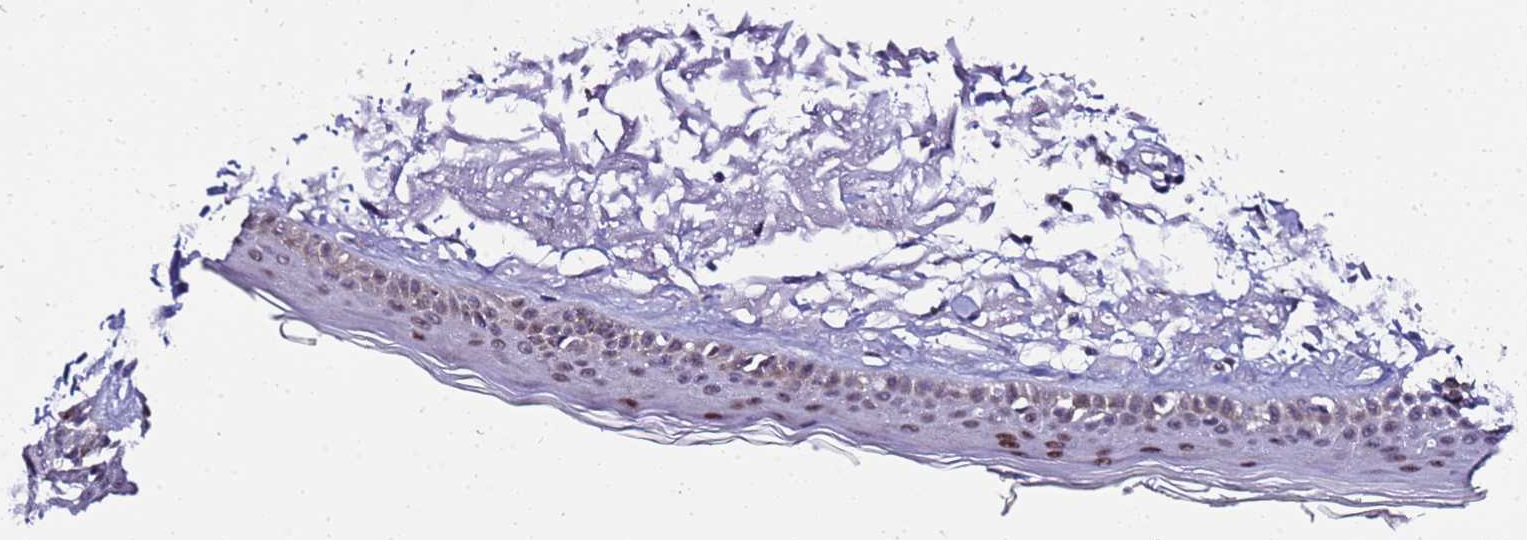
{"staining": {"intensity": "negative", "quantity": "none", "location": "none"}, "tissue": "skin", "cell_type": "Fibroblasts", "image_type": "normal", "snomed": [{"axis": "morphology", "description": "Normal tissue, NOS"}, {"axis": "topography", "description": "Skin"}, {"axis": "topography", "description": "Skeletal muscle"}], "caption": "An IHC histopathology image of benign skin is shown. There is no staining in fibroblasts of skin. (Immunohistochemistry (ihc), brightfield microscopy, high magnification).", "gene": "C19orf47", "patient": {"sex": "male", "age": 83}}